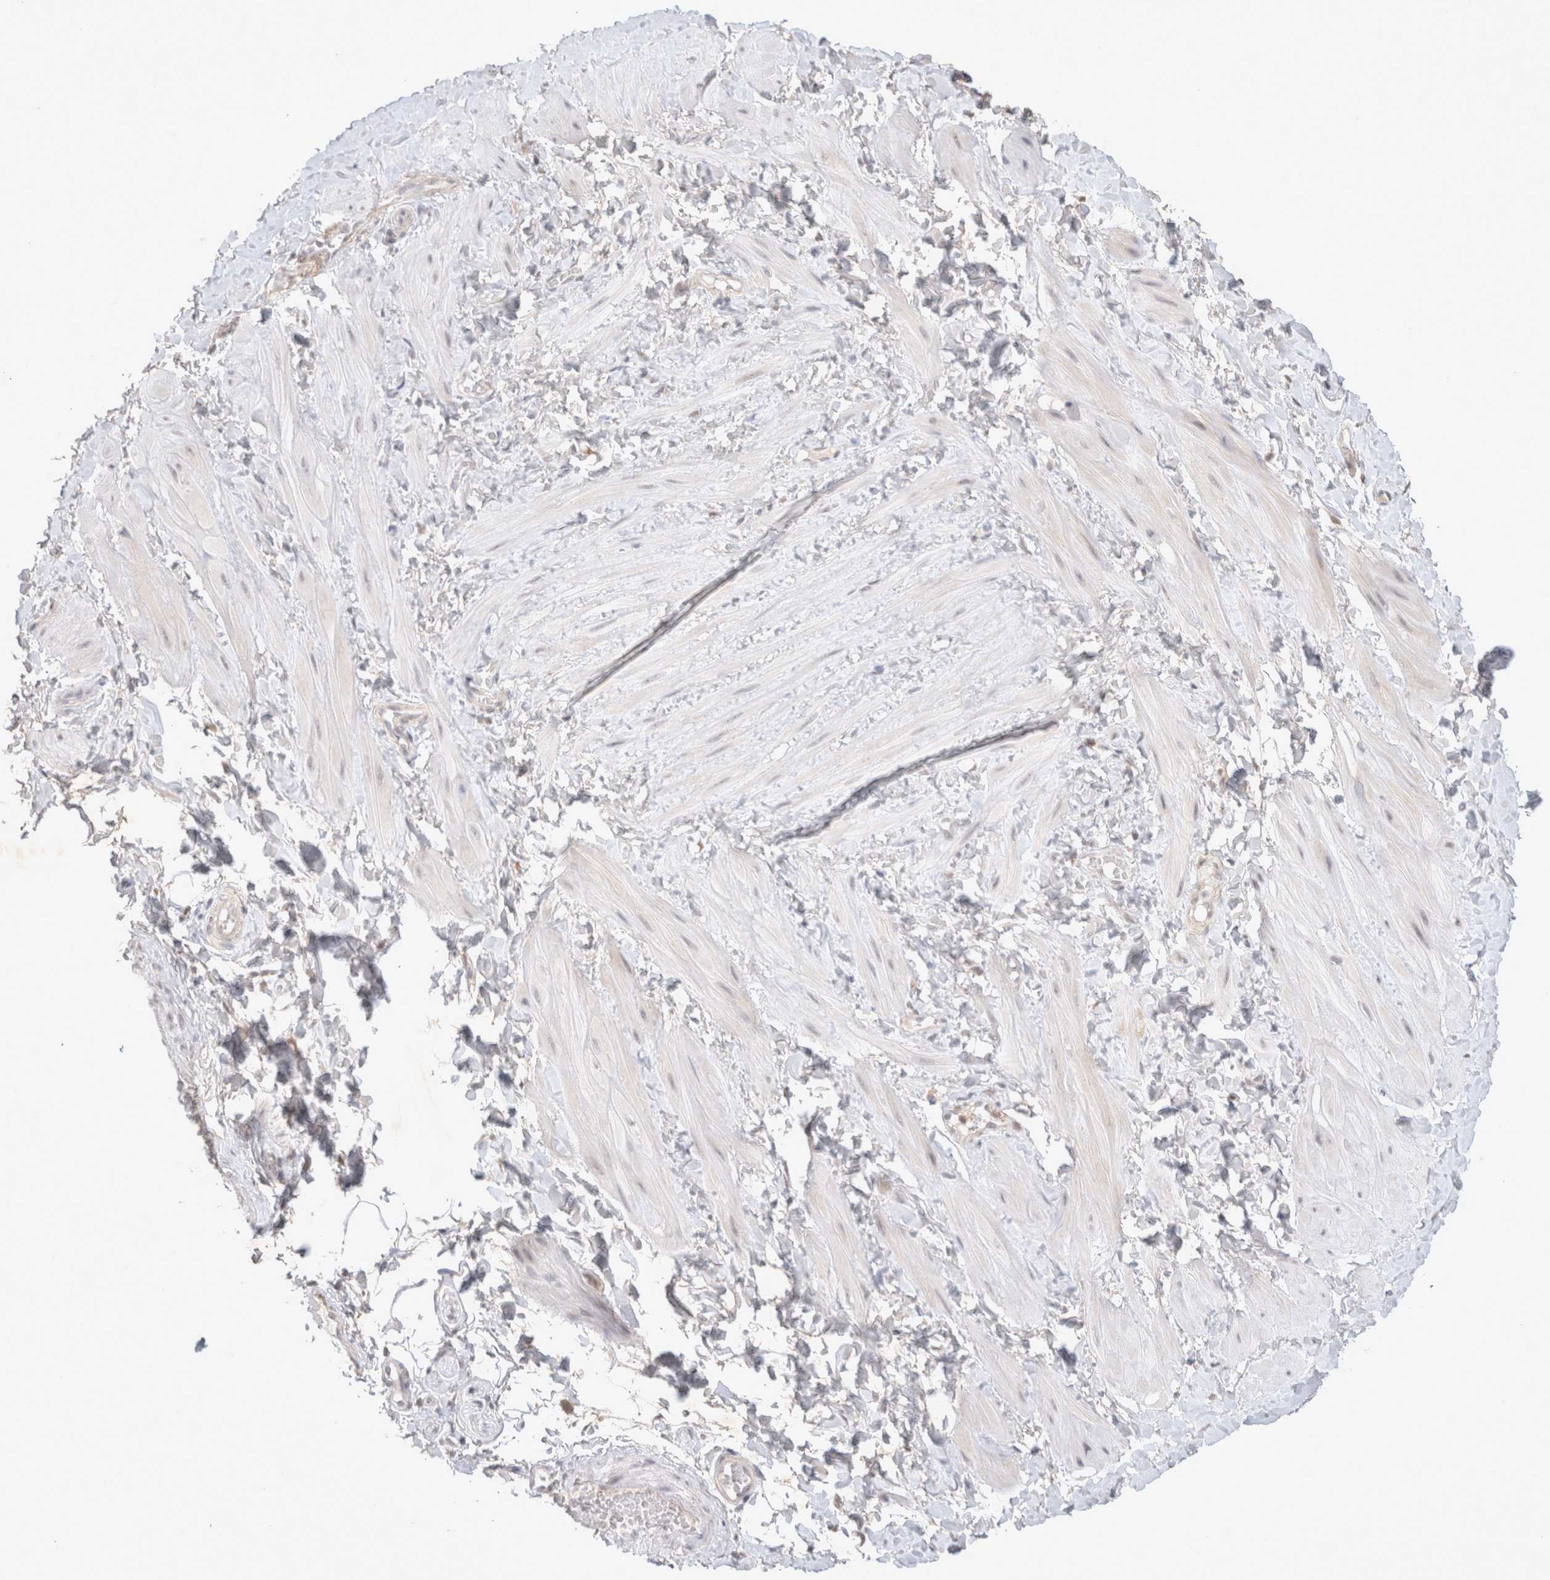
{"staining": {"intensity": "negative", "quantity": "none", "location": "none"}, "tissue": "soft tissue", "cell_type": "Fibroblasts", "image_type": "normal", "snomed": [{"axis": "morphology", "description": "Normal tissue, NOS"}, {"axis": "topography", "description": "Adipose tissue"}, {"axis": "topography", "description": "Vascular tissue"}, {"axis": "topography", "description": "Peripheral nerve tissue"}], "caption": "IHC of normal soft tissue displays no positivity in fibroblasts.", "gene": "FBXO42", "patient": {"sex": "male", "age": 25}}